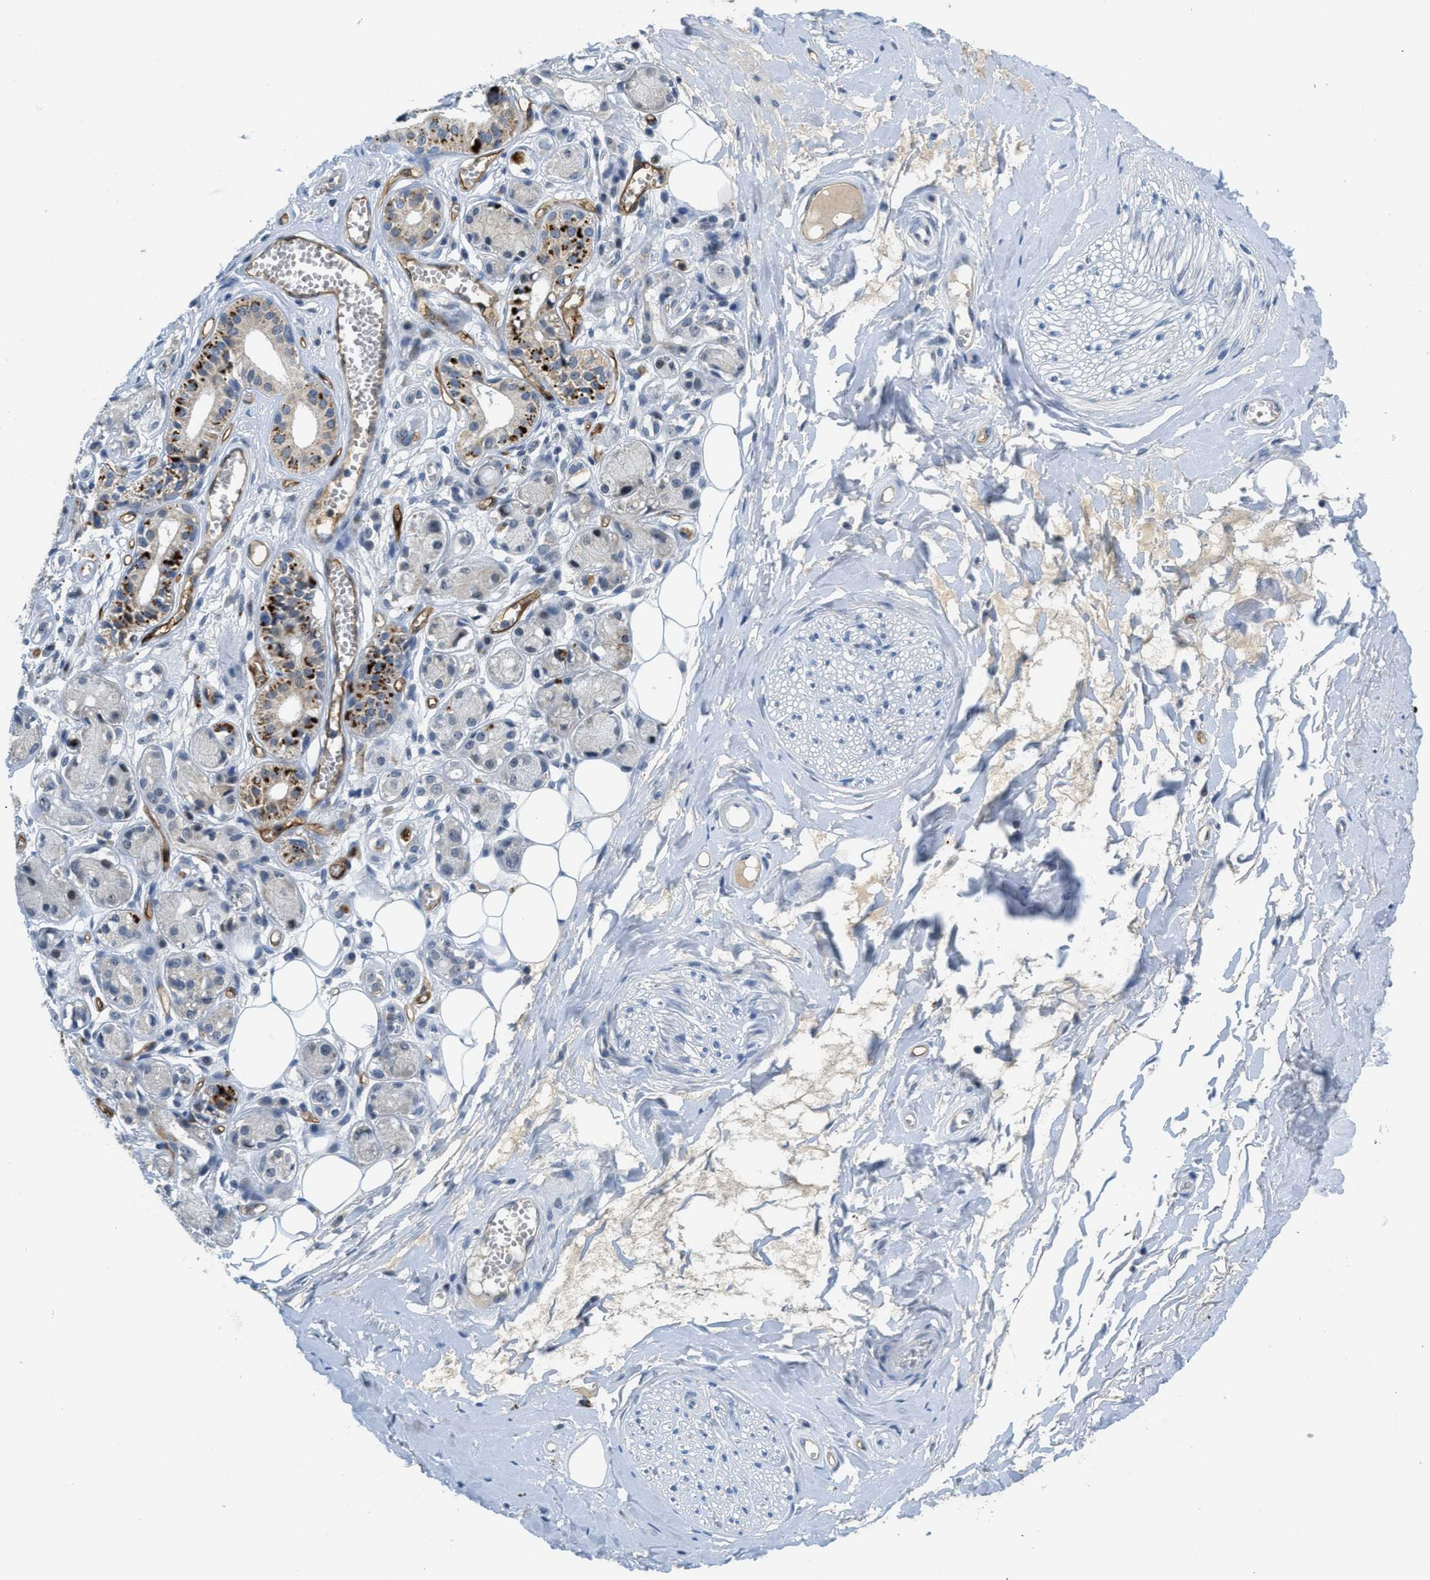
{"staining": {"intensity": "negative", "quantity": "none", "location": "none"}, "tissue": "adipose tissue", "cell_type": "Adipocytes", "image_type": "normal", "snomed": [{"axis": "morphology", "description": "Normal tissue, NOS"}, {"axis": "morphology", "description": "Inflammation, NOS"}, {"axis": "topography", "description": "Salivary gland"}, {"axis": "topography", "description": "Peripheral nerve tissue"}], "caption": "IHC histopathology image of benign human adipose tissue stained for a protein (brown), which reveals no staining in adipocytes.", "gene": "SLCO2A1", "patient": {"sex": "female", "age": 75}}